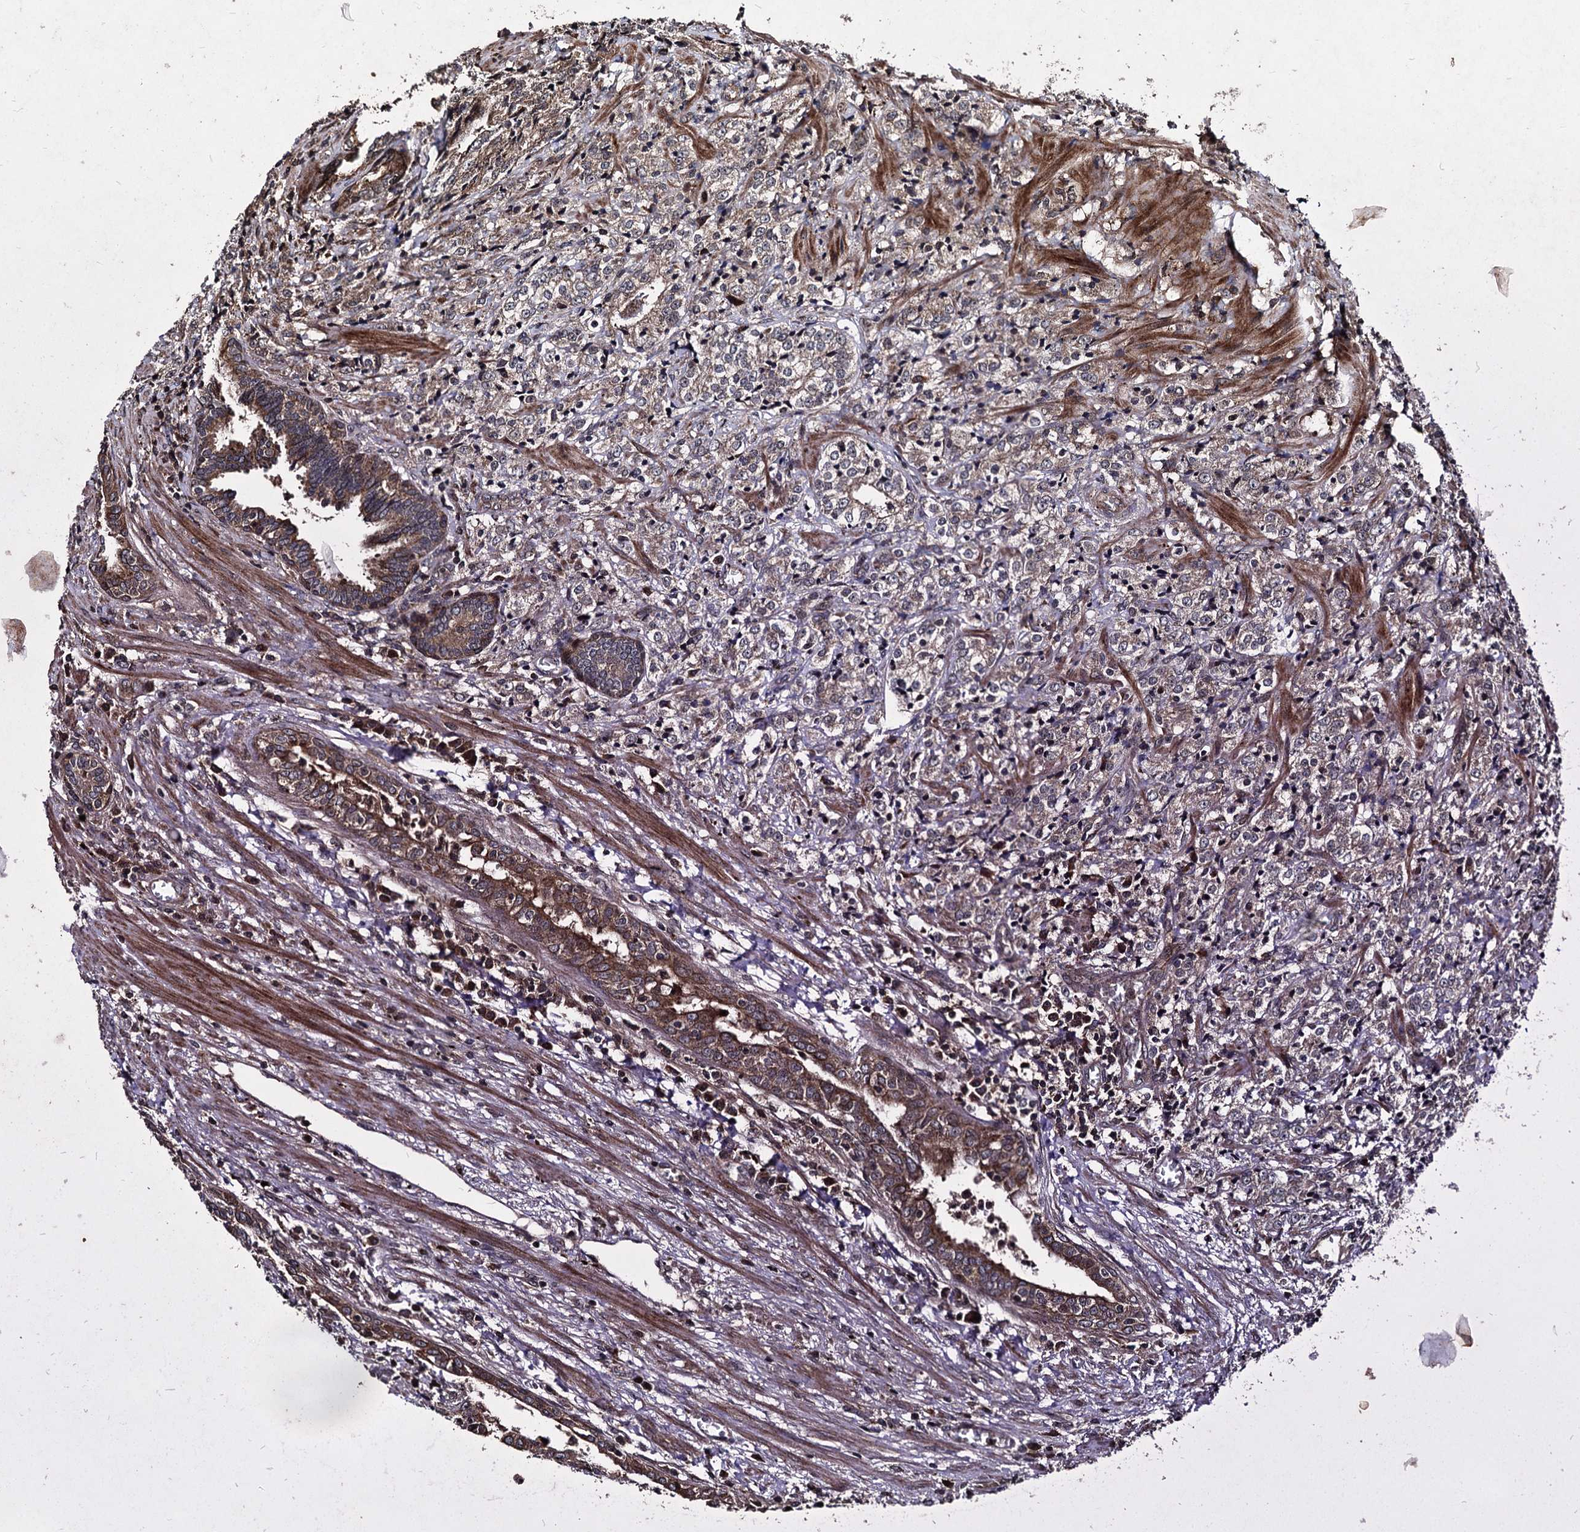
{"staining": {"intensity": "weak", "quantity": "25%-75%", "location": "cytoplasmic/membranous"}, "tissue": "prostate cancer", "cell_type": "Tumor cells", "image_type": "cancer", "snomed": [{"axis": "morphology", "description": "Adenocarcinoma, High grade"}, {"axis": "topography", "description": "Prostate"}], "caption": "Immunohistochemical staining of prostate cancer (high-grade adenocarcinoma) exhibits low levels of weak cytoplasmic/membranous protein expression in about 25%-75% of tumor cells. The protein of interest is stained brown, and the nuclei are stained in blue (DAB IHC with brightfield microscopy, high magnification).", "gene": "BCL2L2", "patient": {"sex": "male", "age": 69}}